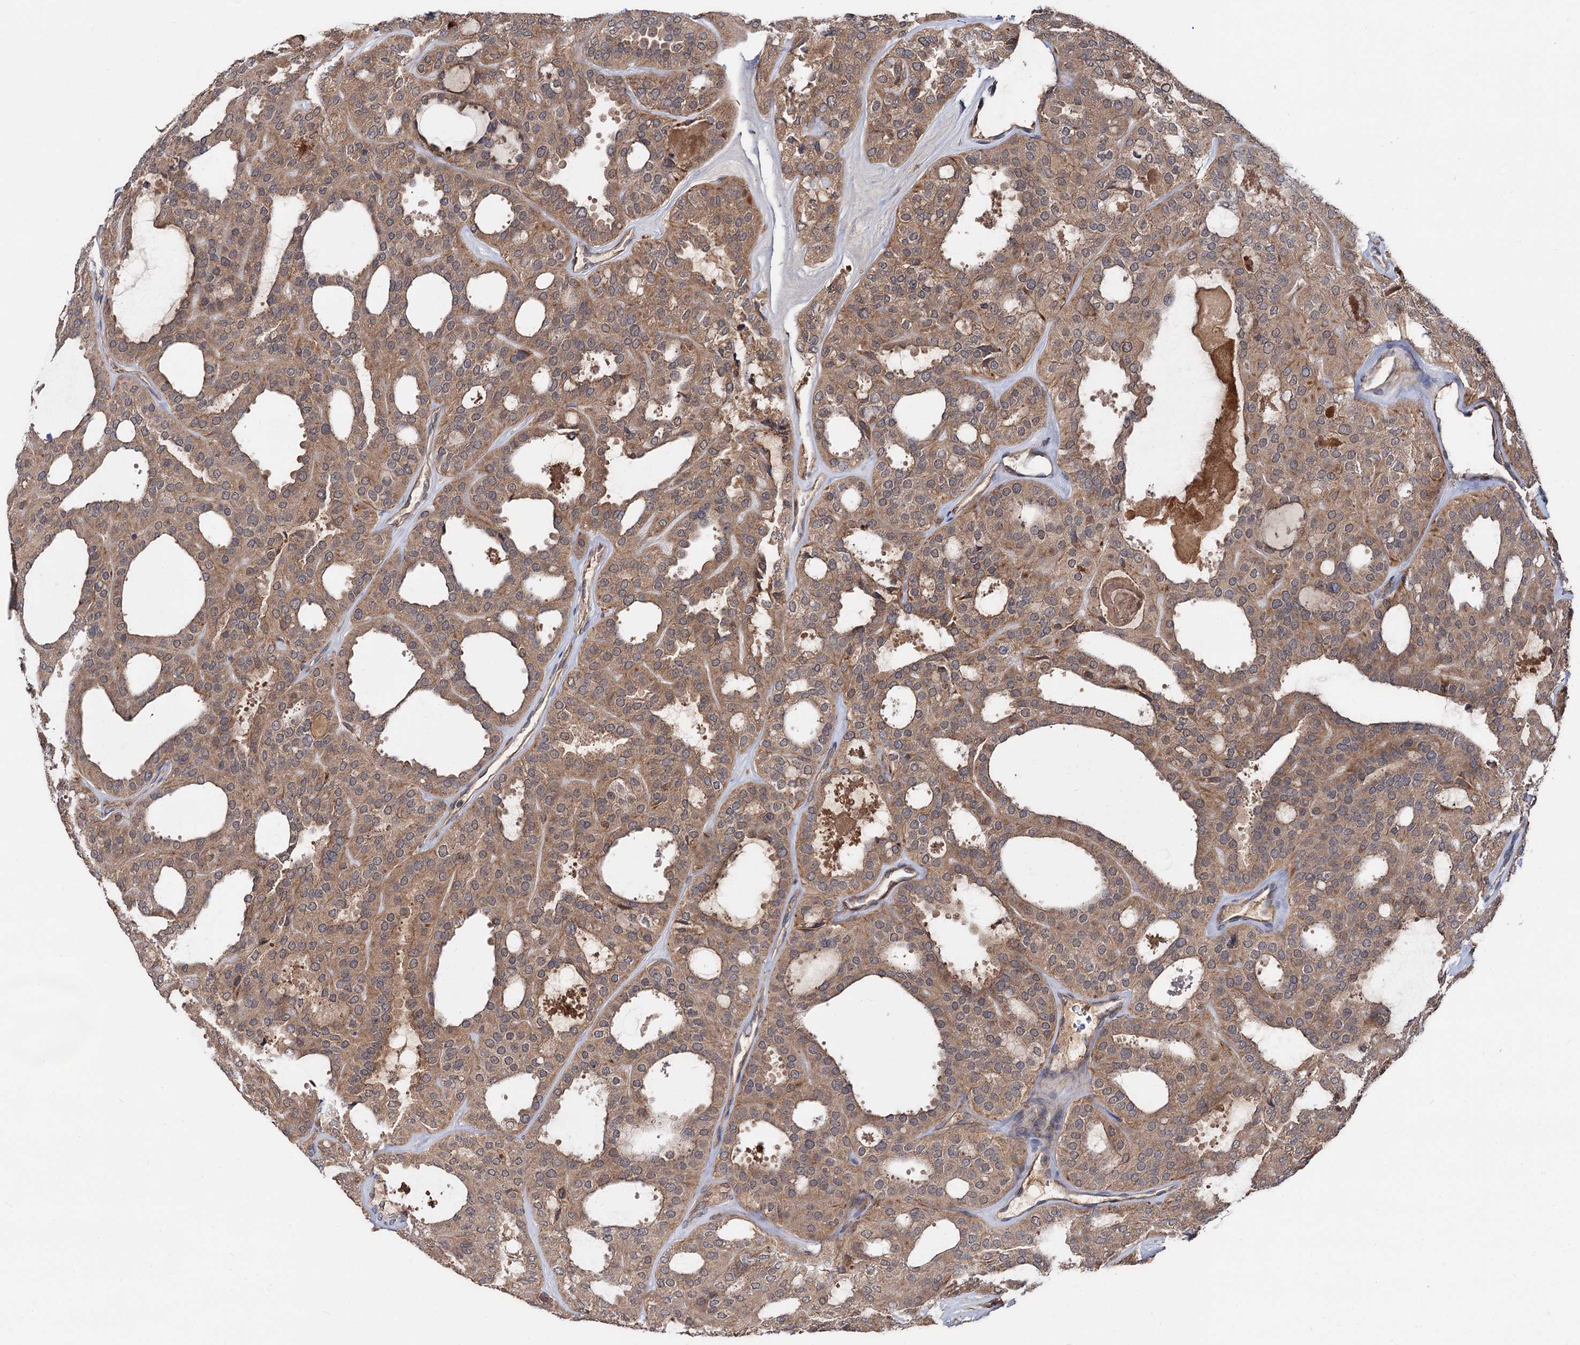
{"staining": {"intensity": "moderate", "quantity": ">75%", "location": "cytoplasmic/membranous"}, "tissue": "thyroid cancer", "cell_type": "Tumor cells", "image_type": "cancer", "snomed": [{"axis": "morphology", "description": "Follicular adenoma carcinoma, NOS"}, {"axis": "topography", "description": "Thyroid gland"}], "caption": "This image exhibits immunohistochemistry (IHC) staining of thyroid cancer (follicular adenoma carcinoma), with medium moderate cytoplasmic/membranous positivity in approximately >75% of tumor cells.", "gene": "TEX9", "patient": {"sex": "male", "age": 75}}